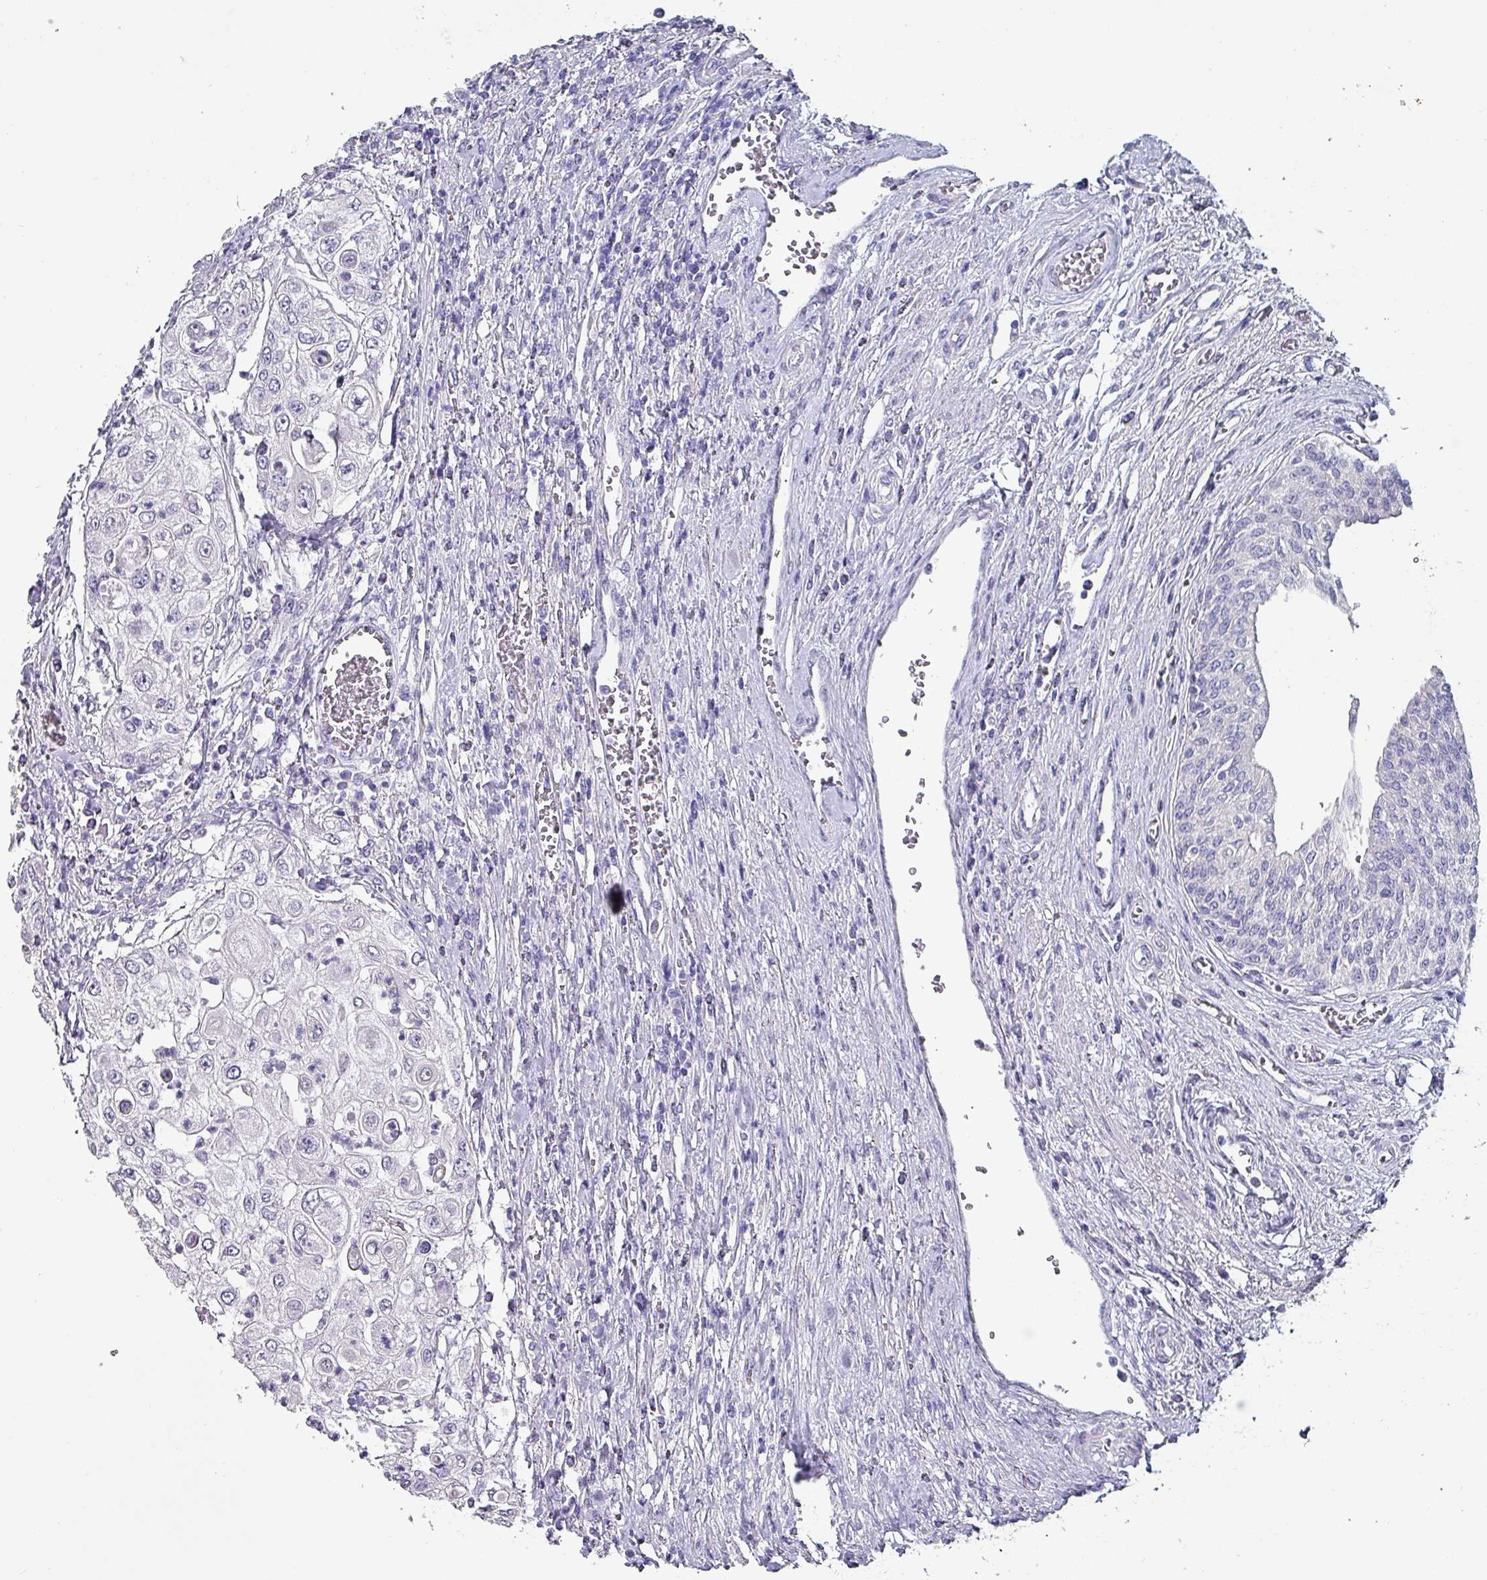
{"staining": {"intensity": "negative", "quantity": "none", "location": "none"}, "tissue": "urothelial cancer", "cell_type": "Tumor cells", "image_type": "cancer", "snomed": [{"axis": "morphology", "description": "Urothelial carcinoma, High grade"}, {"axis": "topography", "description": "Urinary bladder"}], "caption": "A high-resolution micrograph shows IHC staining of urothelial carcinoma (high-grade), which displays no significant positivity in tumor cells.", "gene": "INS-IGF2", "patient": {"sex": "female", "age": 79}}